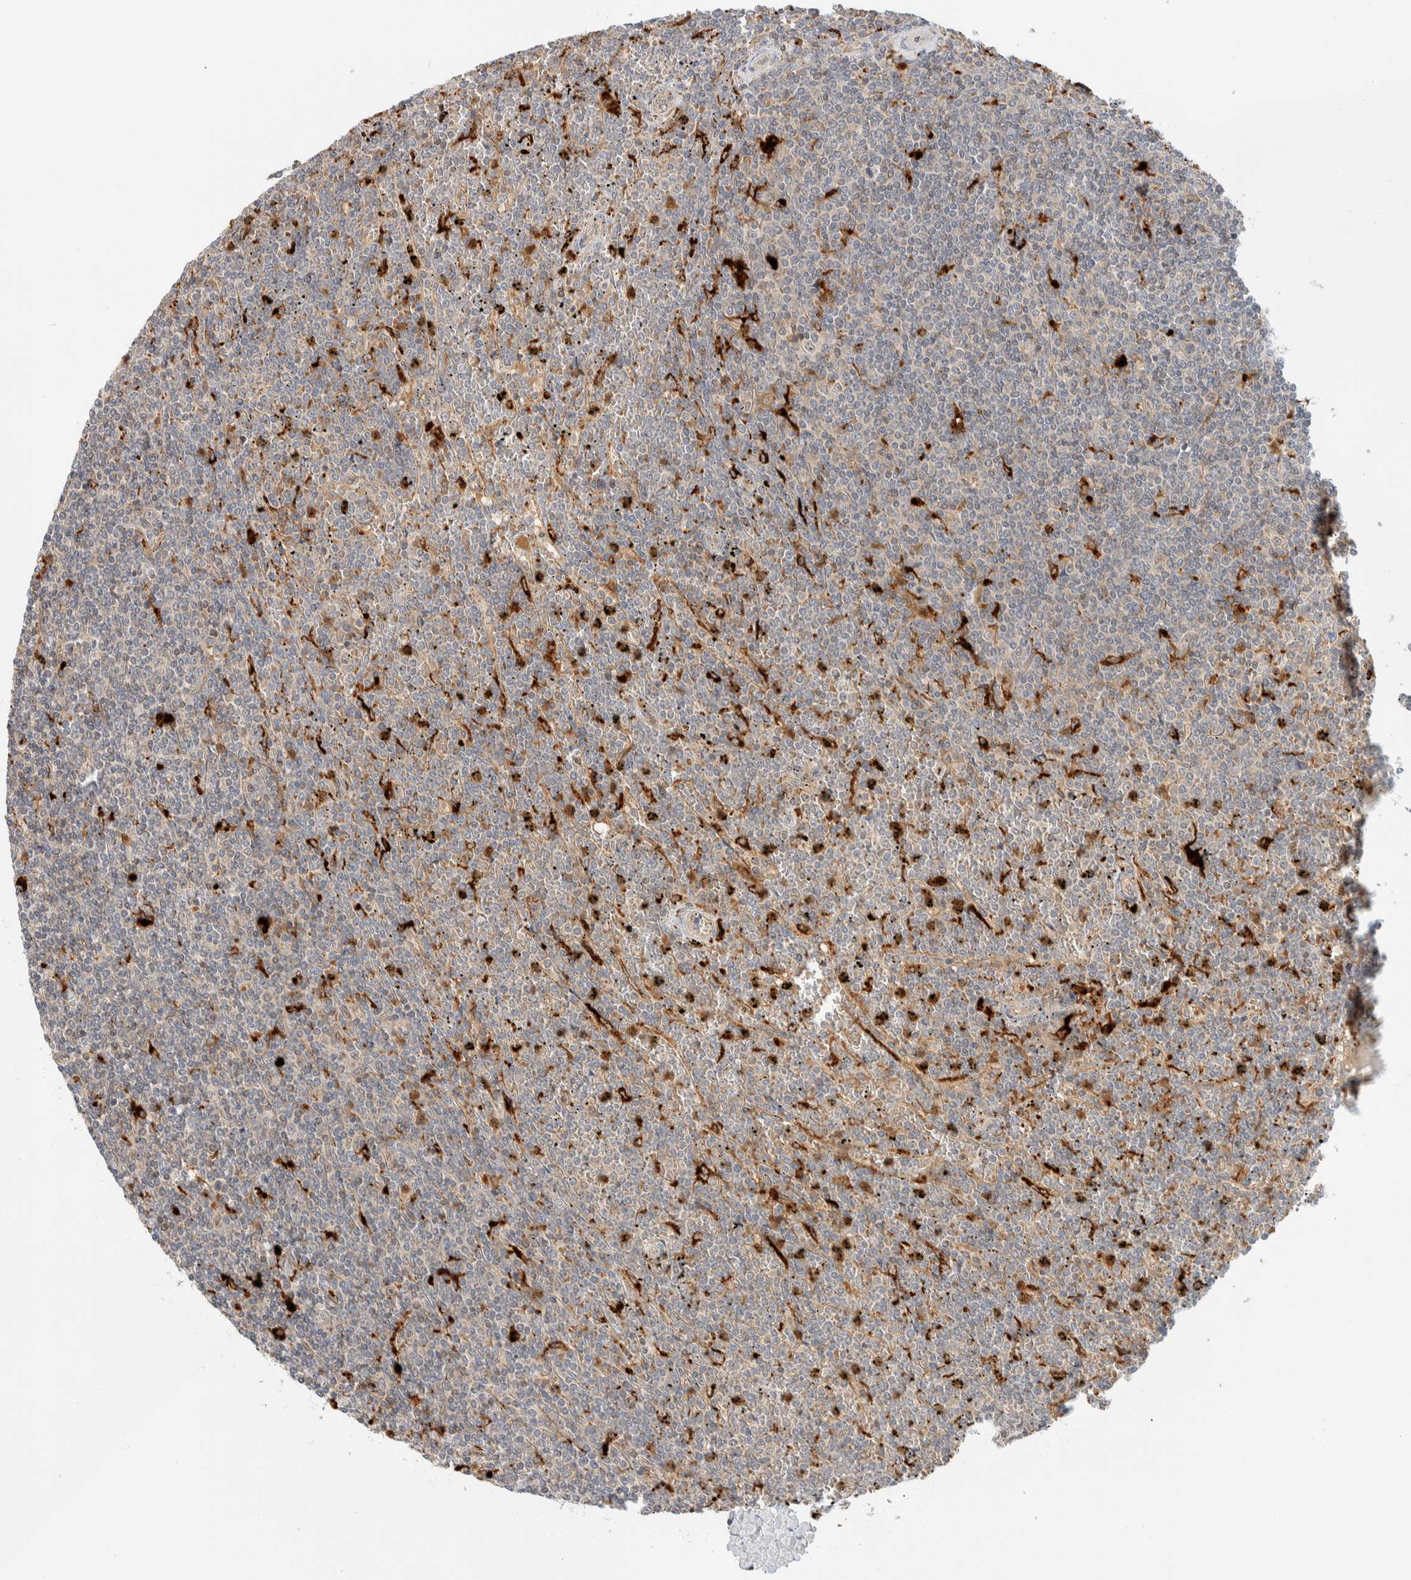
{"staining": {"intensity": "negative", "quantity": "none", "location": "none"}, "tissue": "lymphoma", "cell_type": "Tumor cells", "image_type": "cancer", "snomed": [{"axis": "morphology", "description": "Malignant lymphoma, non-Hodgkin's type, Low grade"}, {"axis": "topography", "description": "Spleen"}], "caption": "There is no significant expression in tumor cells of malignant lymphoma, non-Hodgkin's type (low-grade). Brightfield microscopy of IHC stained with DAB (3,3'-diaminobenzidine) (brown) and hematoxylin (blue), captured at high magnification.", "gene": "GCLM", "patient": {"sex": "female", "age": 19}}